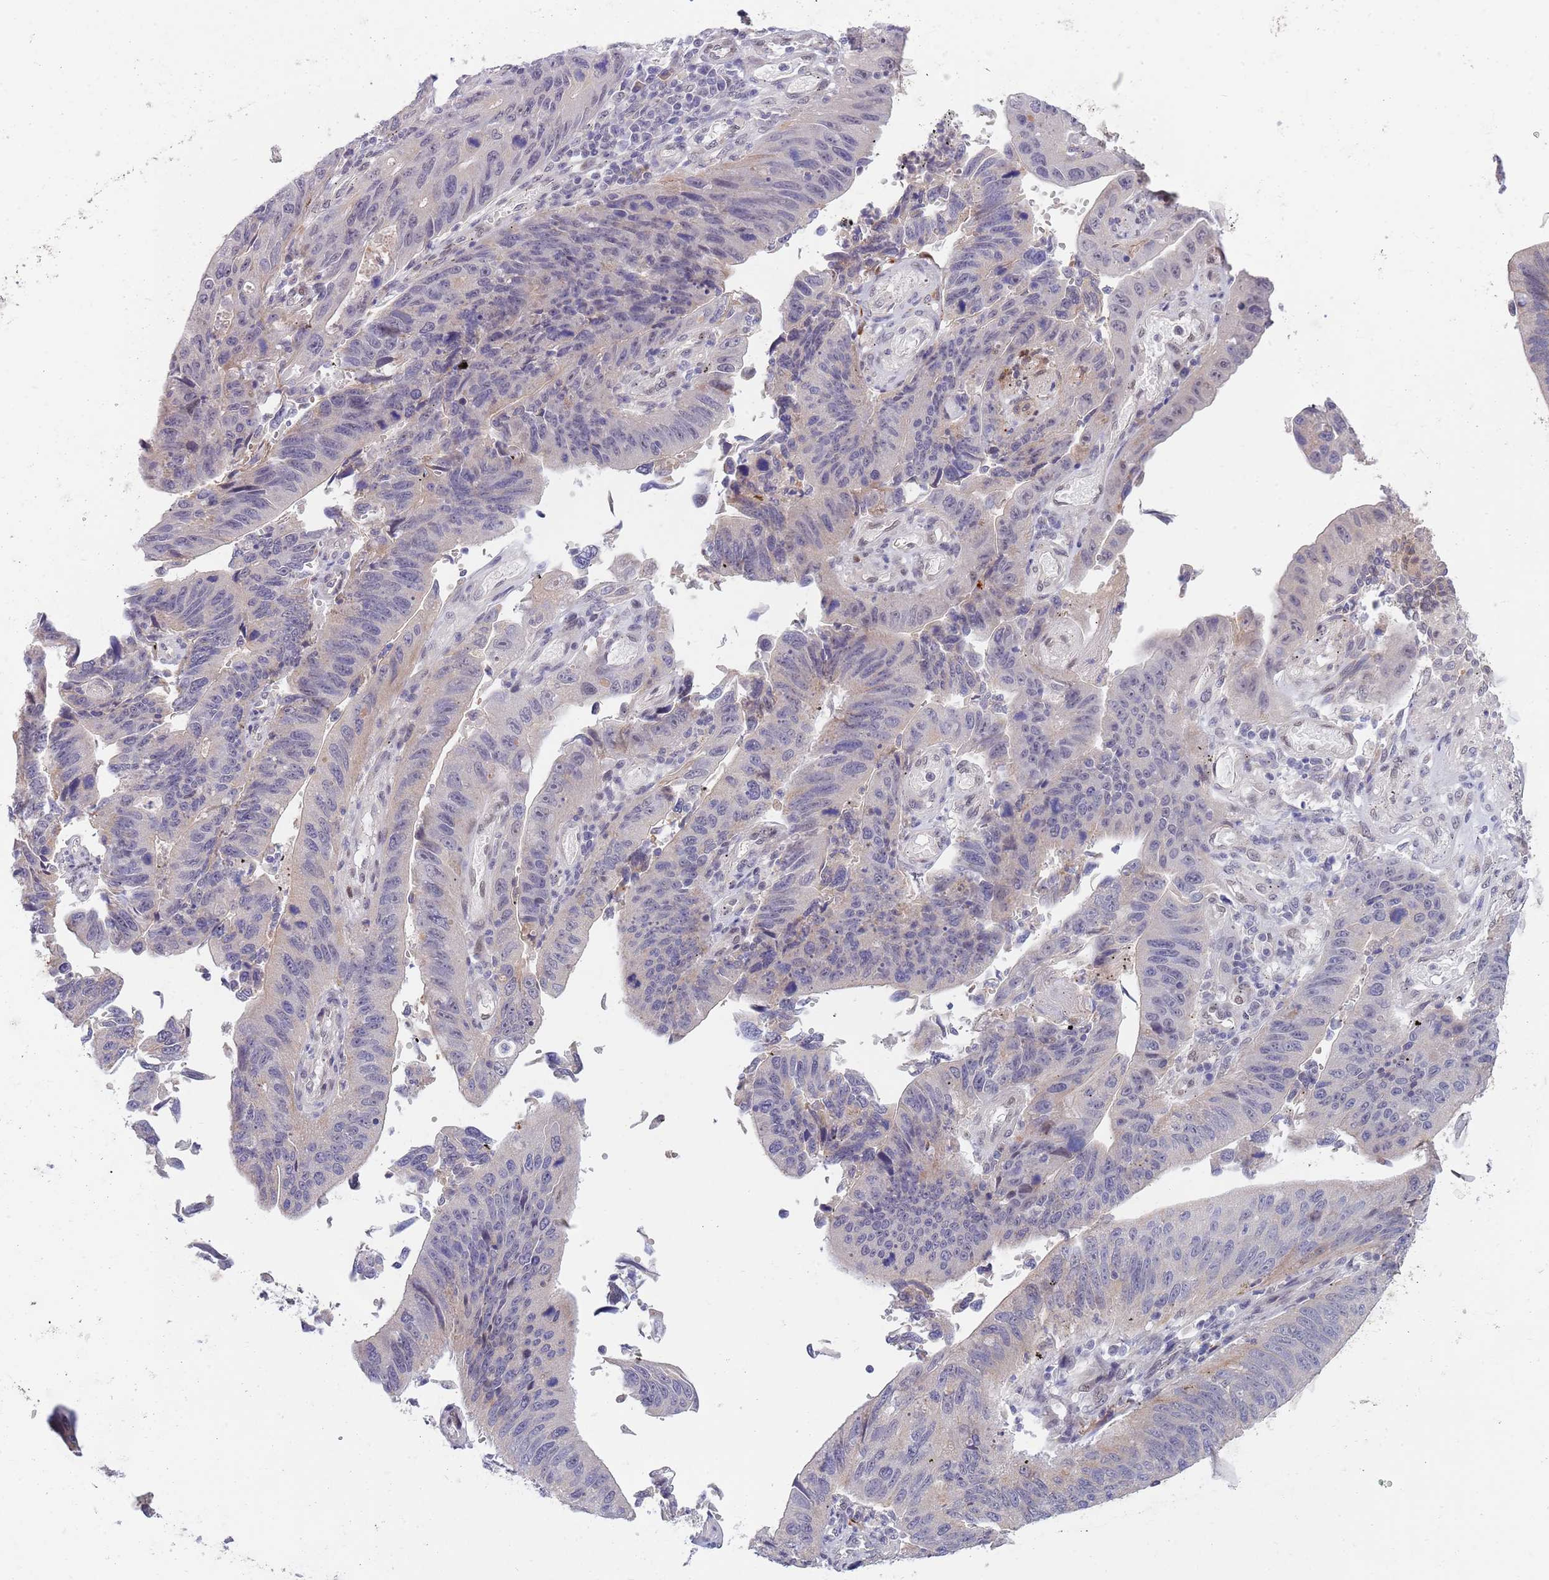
{"staining": {"intensity": "weak", "quantity": "<25%", "location": "cytoplasmic/membranous,nuclear"}, "tissue": "stomach cancer", "cell_type": "Tumor cells", "image_type": "cancer", "snomed": [{"axis": "morphology", "description": "Adenocarcinoma, NOS"}, {"axis": "topography", "description": "Stomach"}], "caption": "This is an immunohistochemistry (IHC) micrograph of human adenocarcinoma (stomach). There is no expression in tumor cells.", "gene": "NLRP6", "patient": {"sex": "male", "age": 59}}